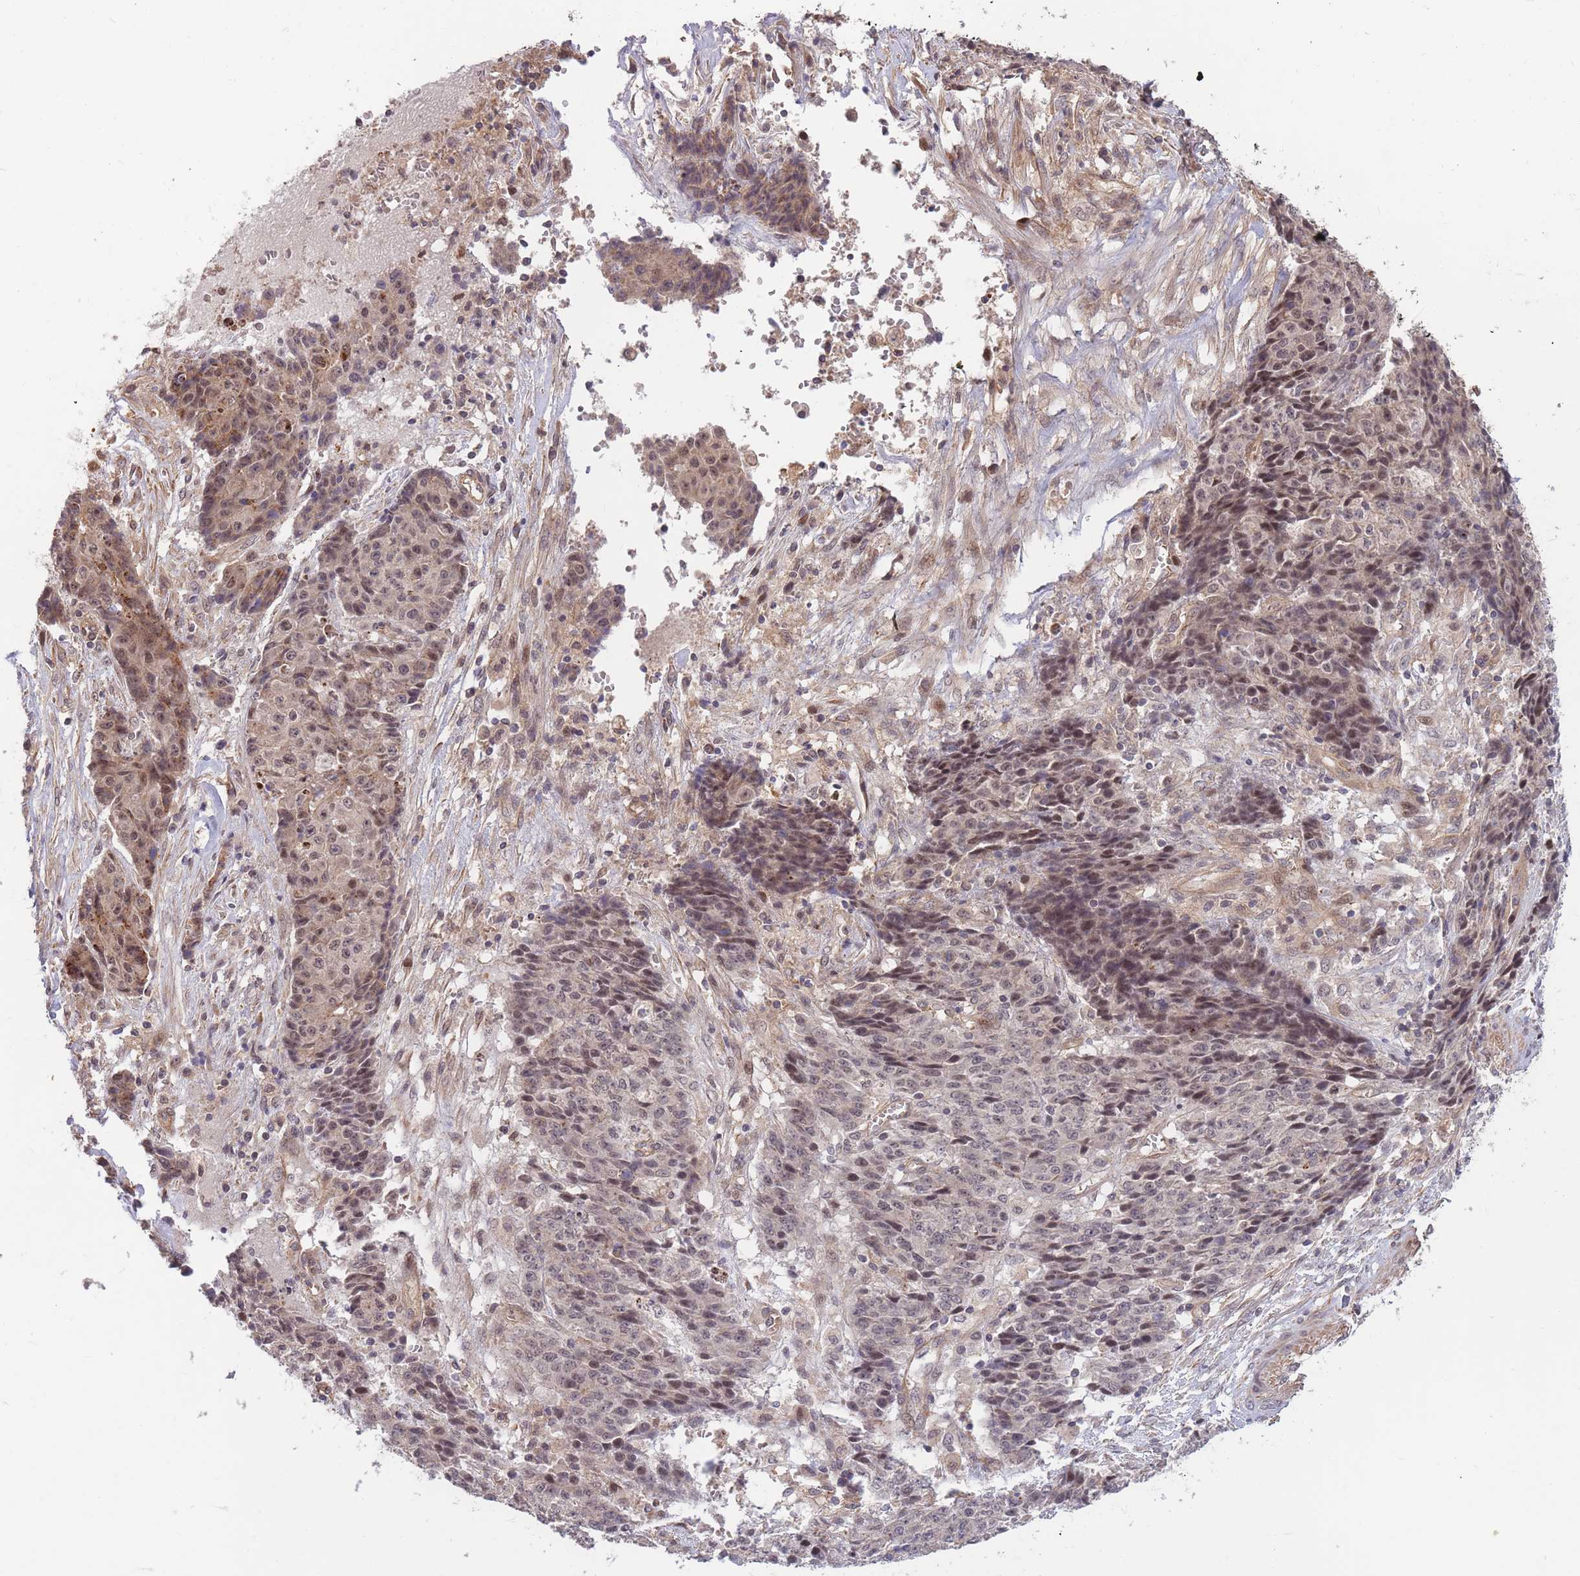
{"staining": {"intensity": "weak", "quantity": "25%-75%", "location": "nuclear"}, "tissue": "ovarian cancer", "cell_type": "Tumor cells", "image_type": "cancer", "snomed": [{"axis": "morphology", "description": "Carcinoma, endometroid"}, {"axis": "topography", "description": "Ovary"}], "caption": "Immunohistochemistry (IHC) photomicrograph of ovarian cancer stained for a protein (brown), which displays low levels of weak nuclear staining in approximately 25%-75% of tumor cells.", "gene": "HAUS3", "patient": {"sex": "female", "age": 42}}